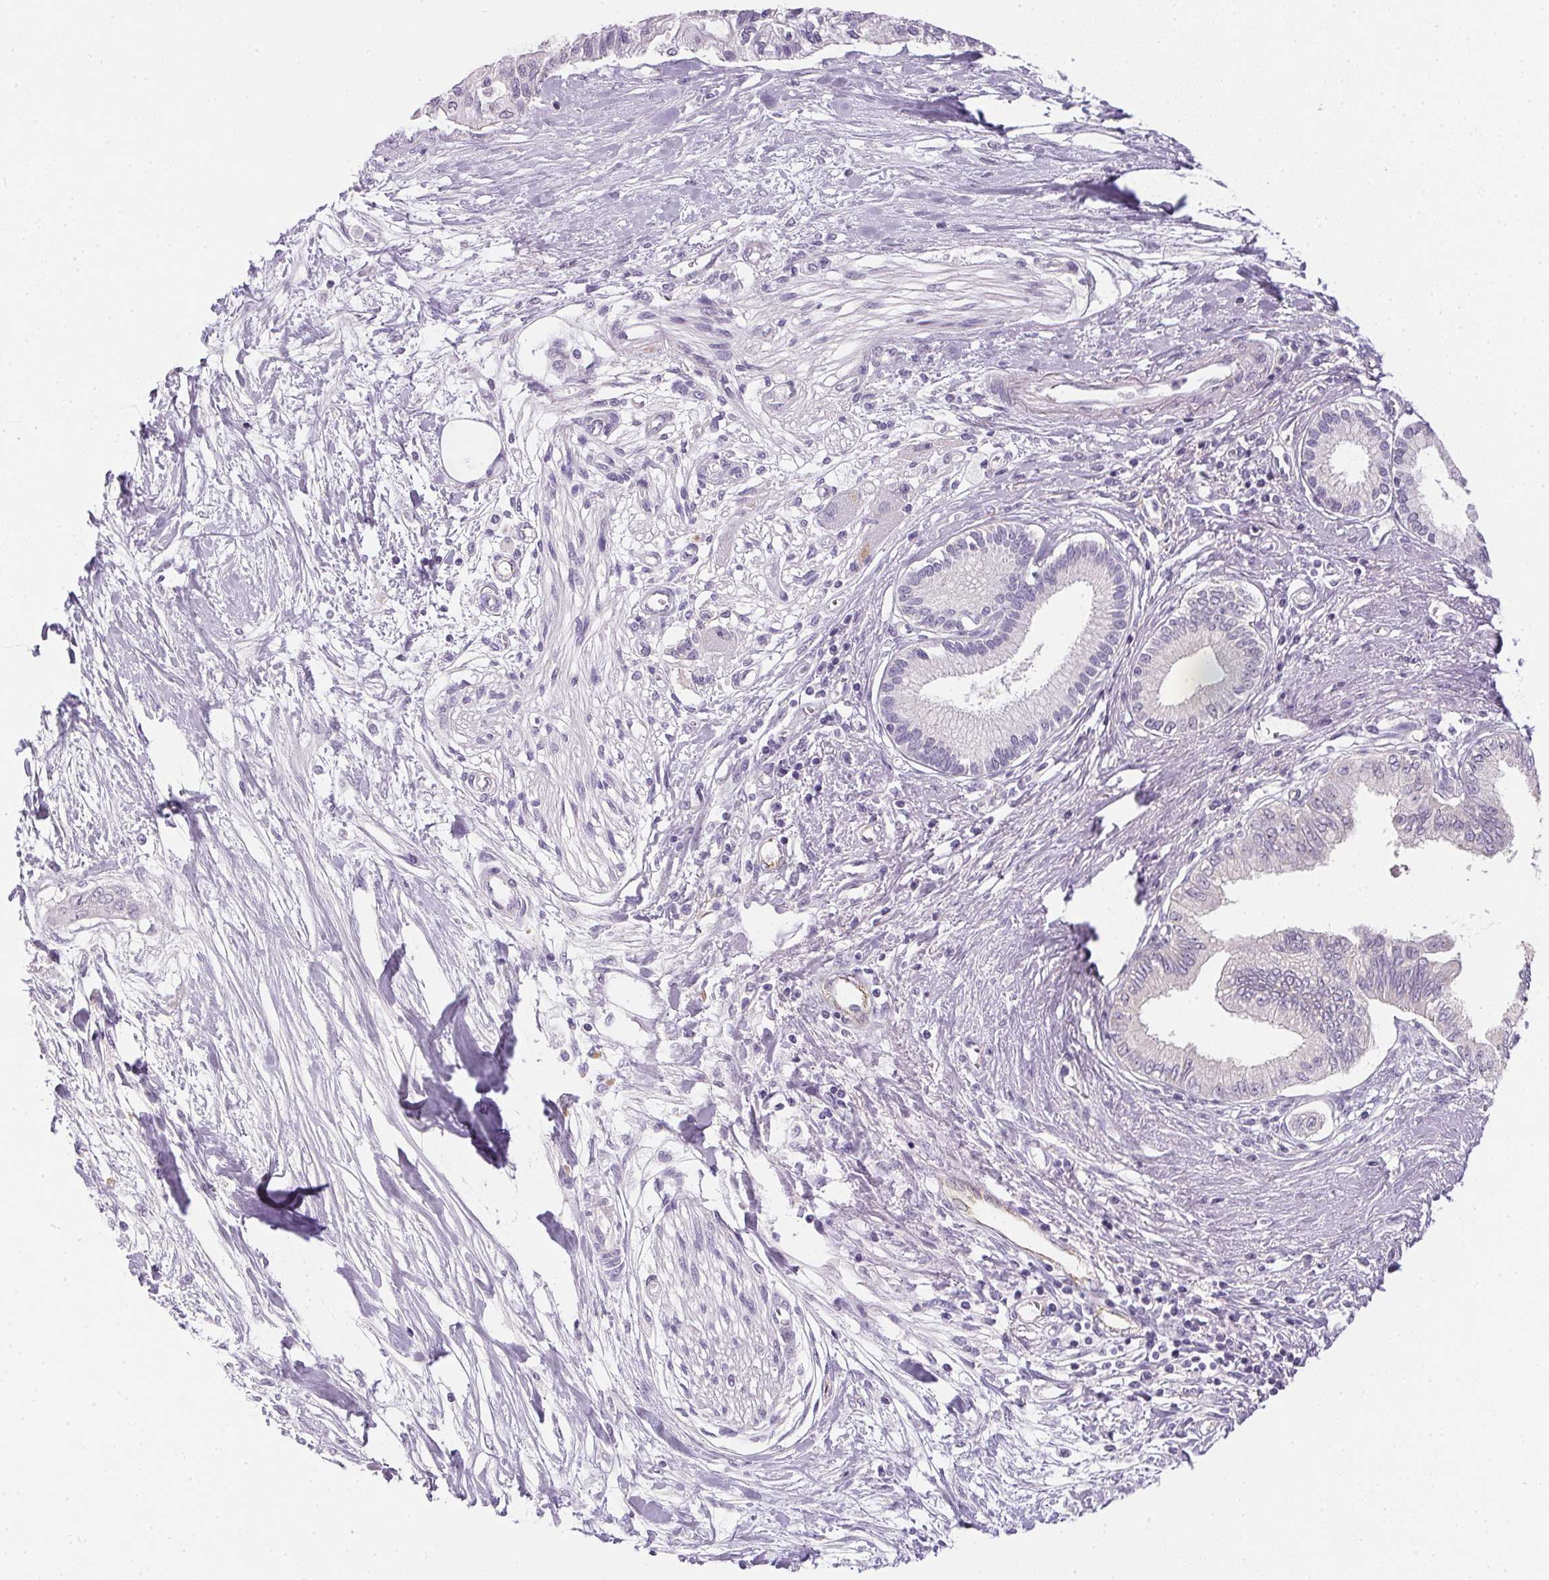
{"staining": {"intensity": "negative", "quantity": "none", "location": "none"}, "tissue": "pancreatic cancer", "cell_type": "Tumor cells", "image_type": "cancer", "snomed": [{"axis": "morphology", "description": "Adenocarcinoma, NOS"}, {"axis": "topography", "description": "Pancreas"}], "caption": "IHC of human adenocarcinoma (pancreatic) shows no expression in tumor cells.", "gene": "SMYD1", "patient": {"sex": "female", "age": 77}}